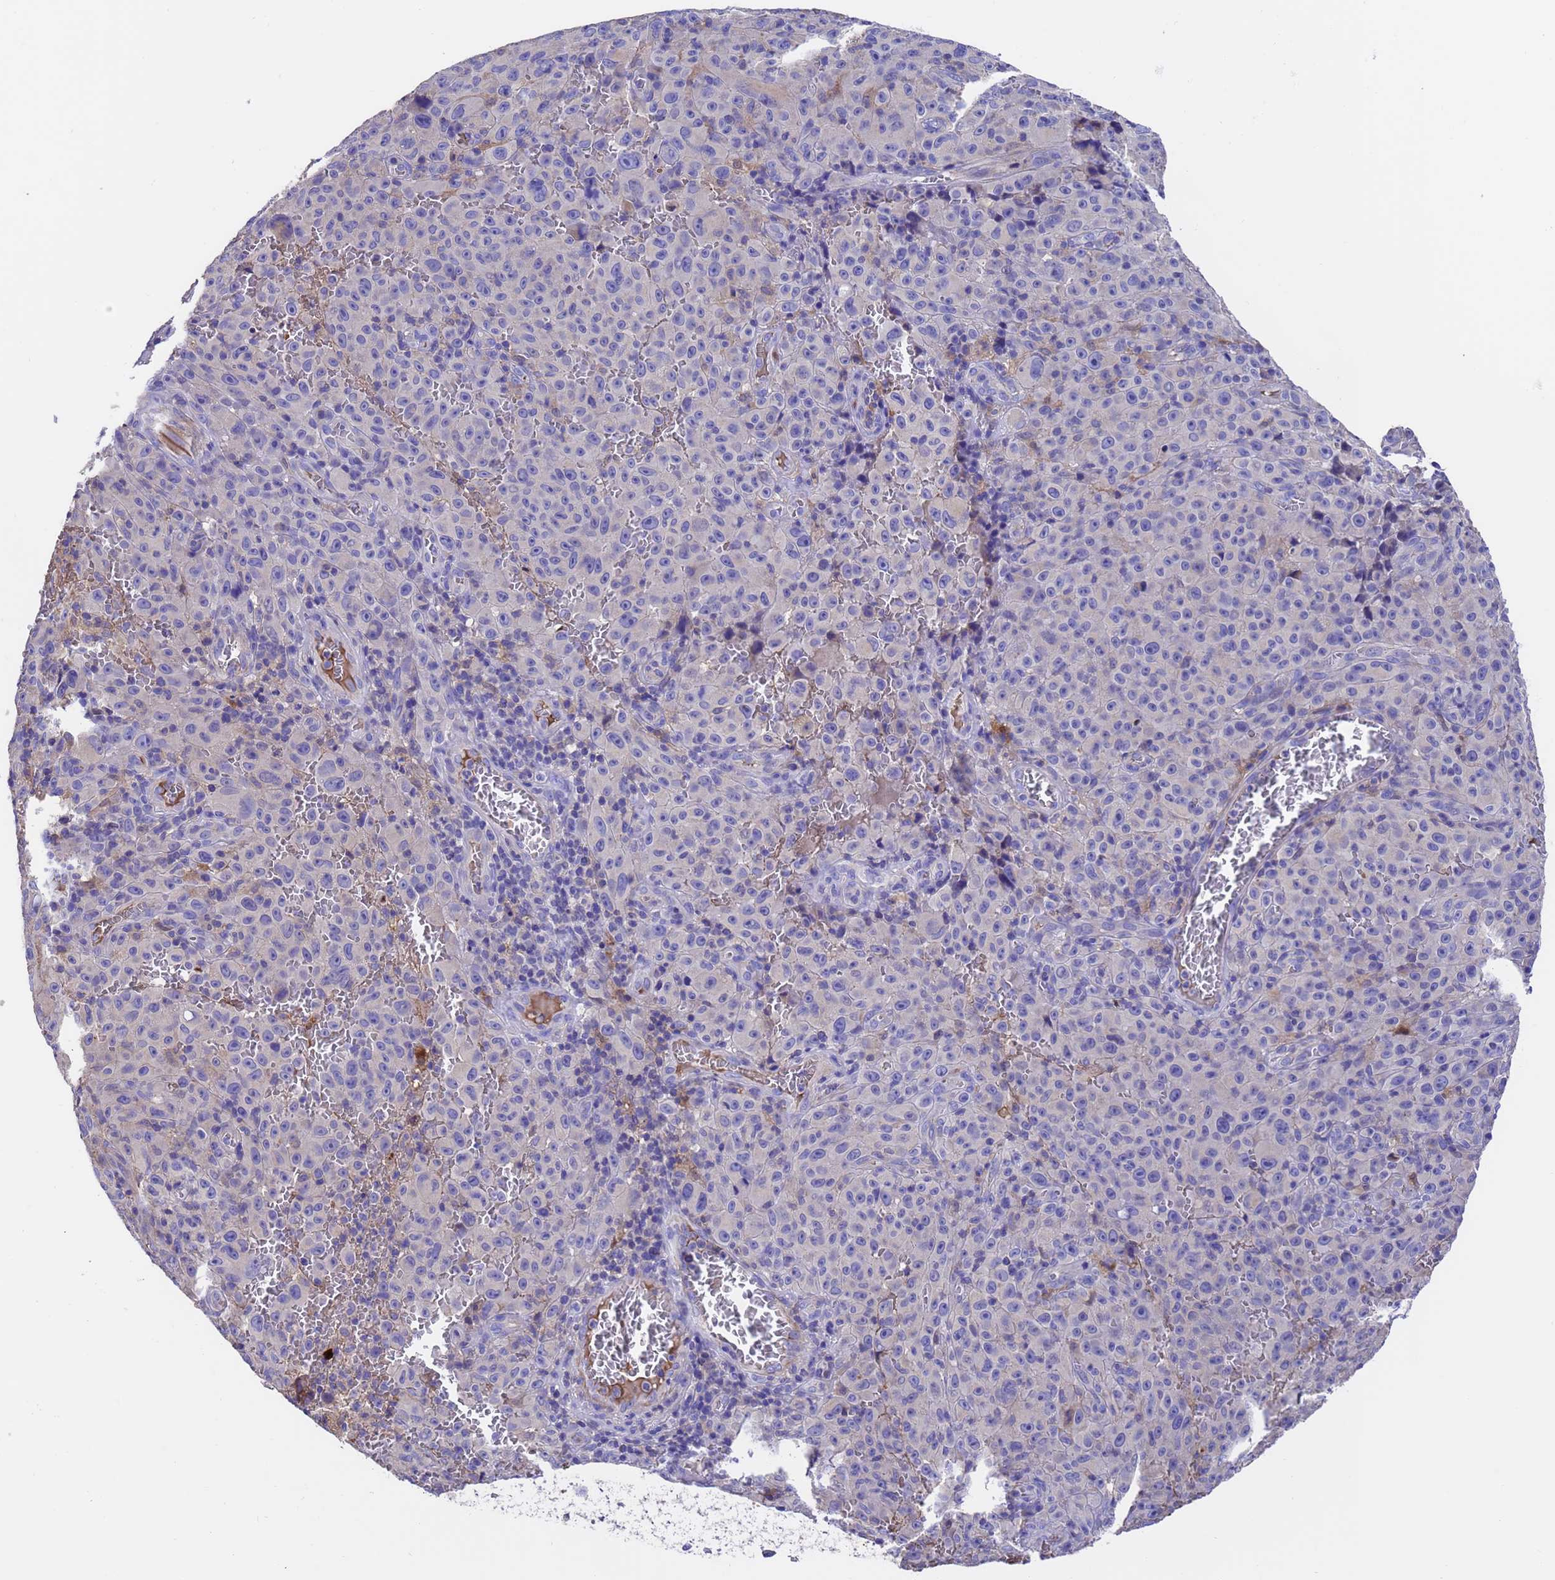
{"staining": {"intensity": "negative", "quantity": "none", "location": "none"}, "tissue": "melanoma", "cell_type": "Tumor cells", "image_type": "cancer", "snomed": [{"axis": "morphology", "description": "Malignant melanoma, NOS"}, {"axis": "topography", "description": "Skin"}], "caption": "High power microscopy micrograph of an immunohistochemistry image of melanoma, revealing no significant expression in tumor cells.", "gene": "ELP6", "patient": {"sex": "female", "age": 82}}